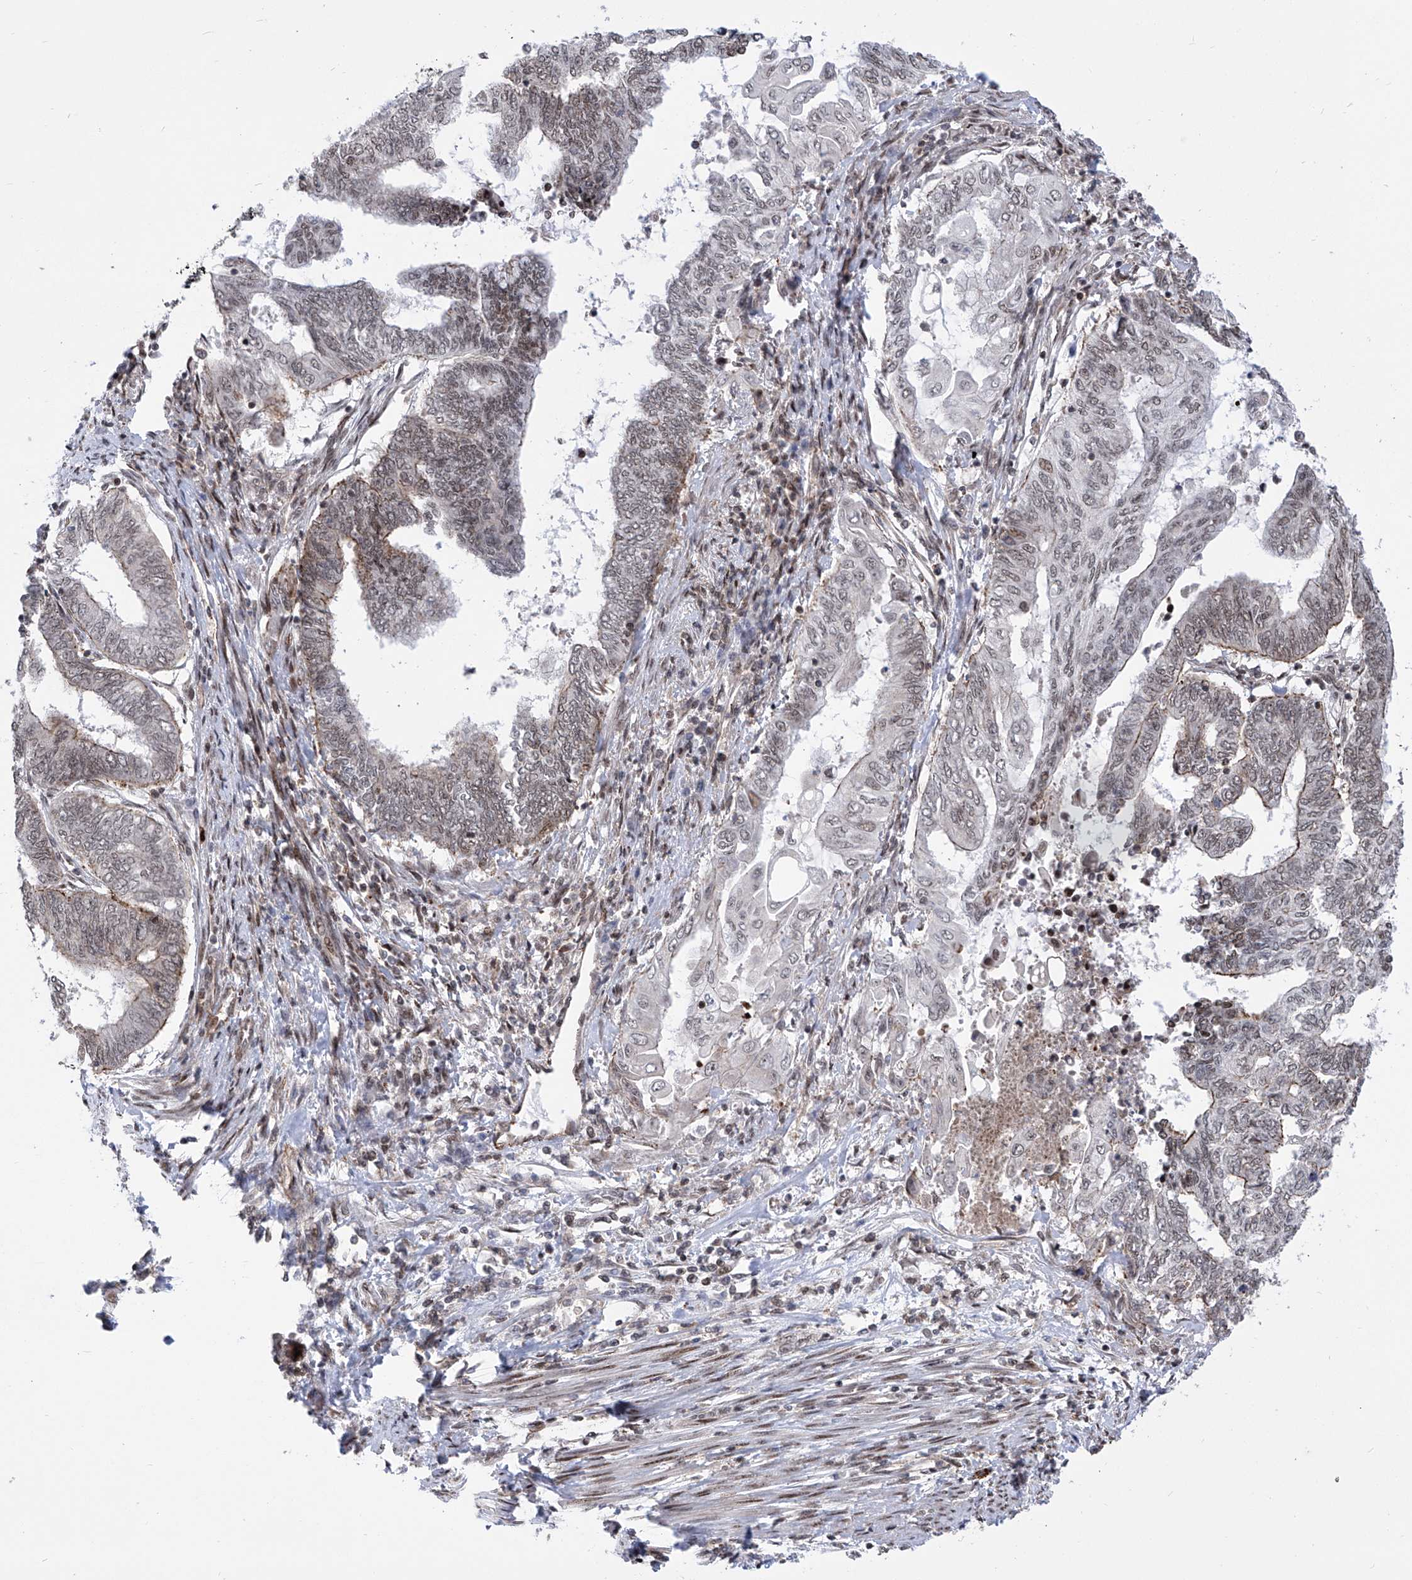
{"staining": {"intensity": "weak", "quantity": "25%-75%", "location": "cytoplasmic/membranous,nuclear"}, "tissue": "endometrial cancer", "cell_type": "Tumor cells", "image_type": "cancer", "snomed": [{"axis": "morphology", "description": "Adenocarcinoma, NOS"}, {"axis": "topography", "description": "Uterus"}, {"axis": "topography", "description": "Endometrium"}], "caption": "Endometrial cancer stained for a protein (brown) reveals weak cytoplasmic/membranous and nuclear positive positivity in approximately 25%-75% of tumor cells.", "gene": "CEP290", "patient": {"sex": "female", "age": 70}}